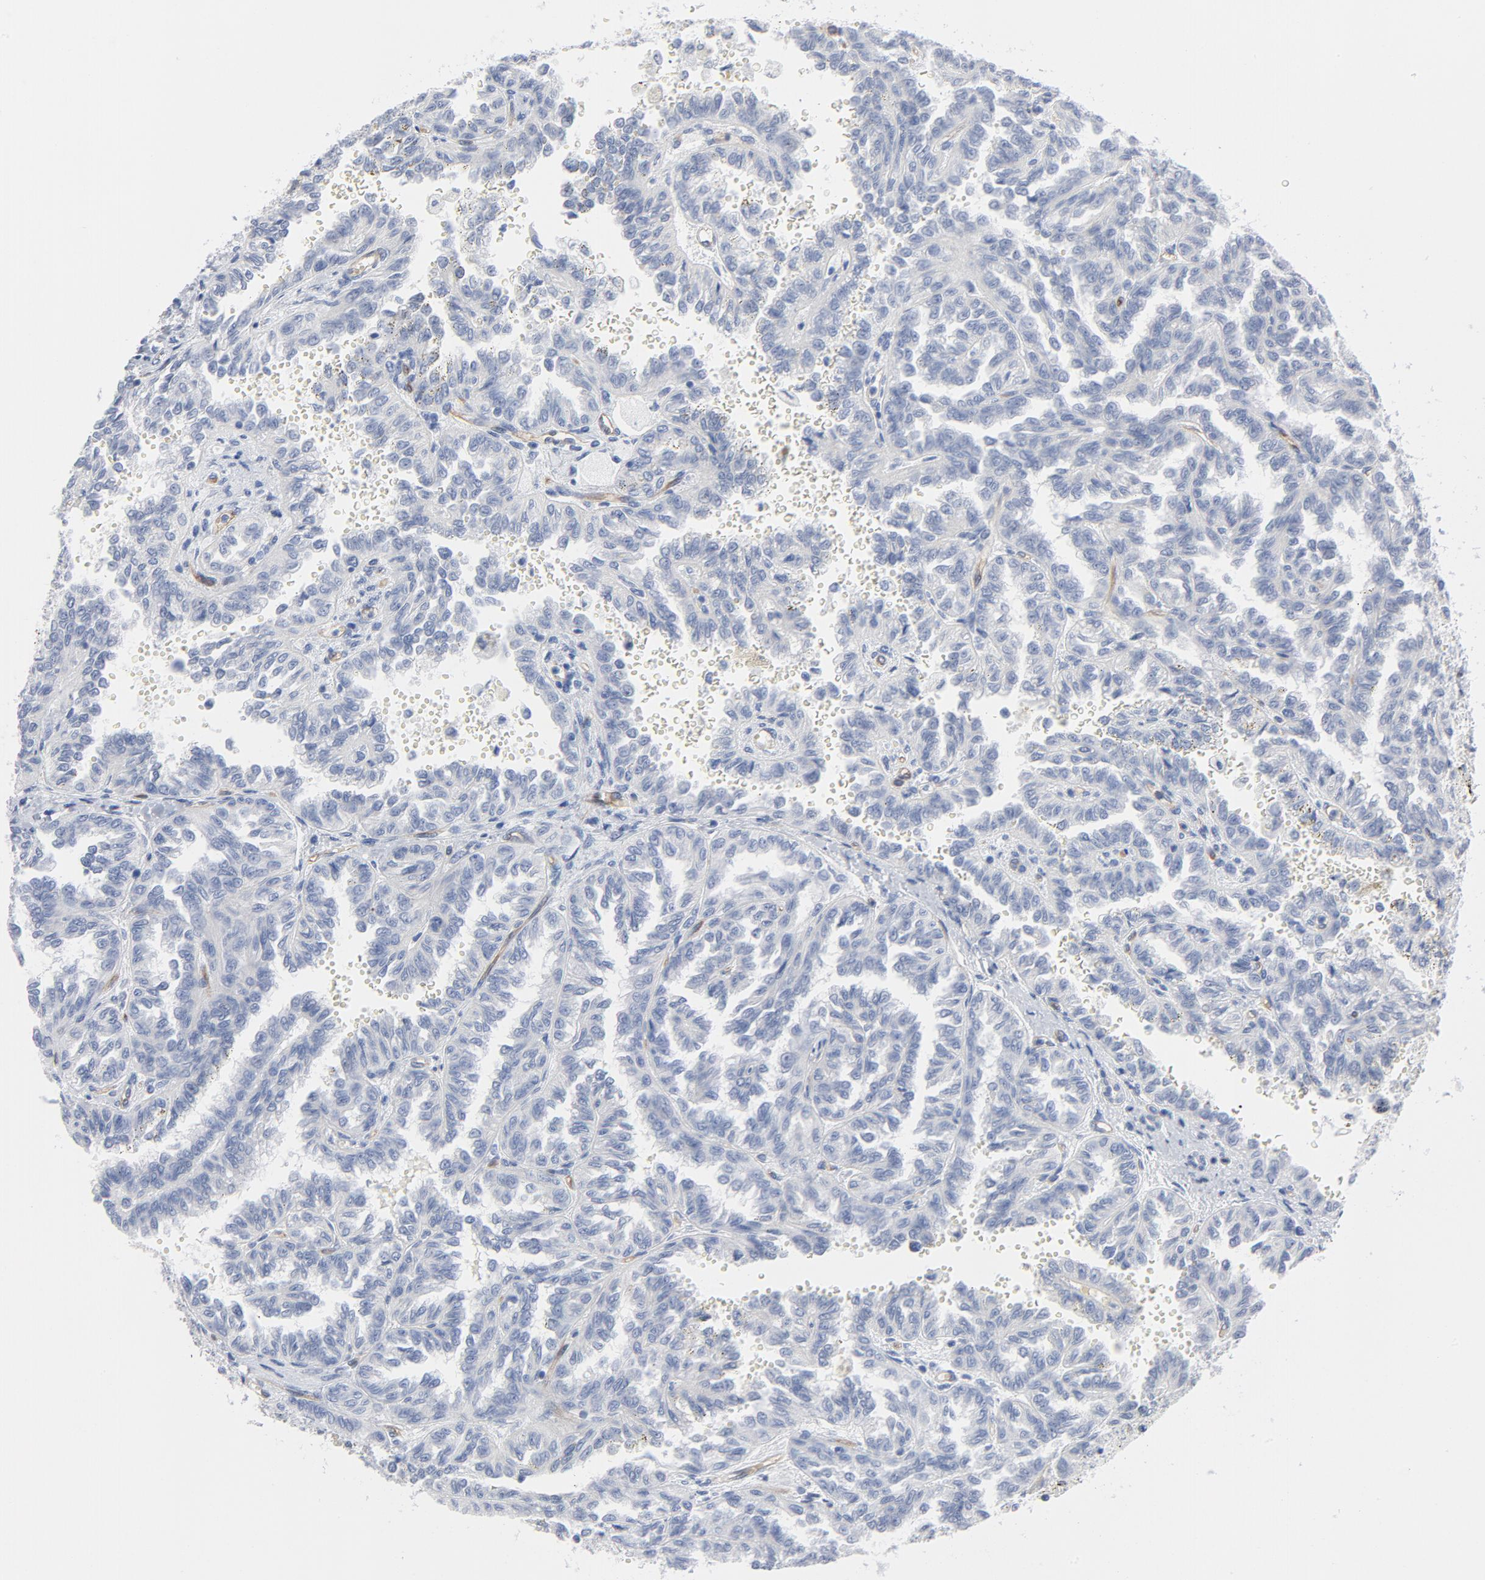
{"staining": {"intensity": "negative", "quantity": "none", "location": "none"}, "tissue": "renal cancer", "cell_type": "Tumor cells", "image_type": "cancer", "snomed": [{"axis": "morphology", "description": "Inflammation, NOS"}, {"axis": "morphology", "description": "Adenocarcinoma, NOS"}, {"axis": "topography", "description": "Kidney"}], "caption": "This is an immunohistochemistry (IHC) image of renal adenocarcinoma. There is no positivity in tumor cells.", "gene": "SHANK3", "patient": {"sex": "male", "age": 68}}